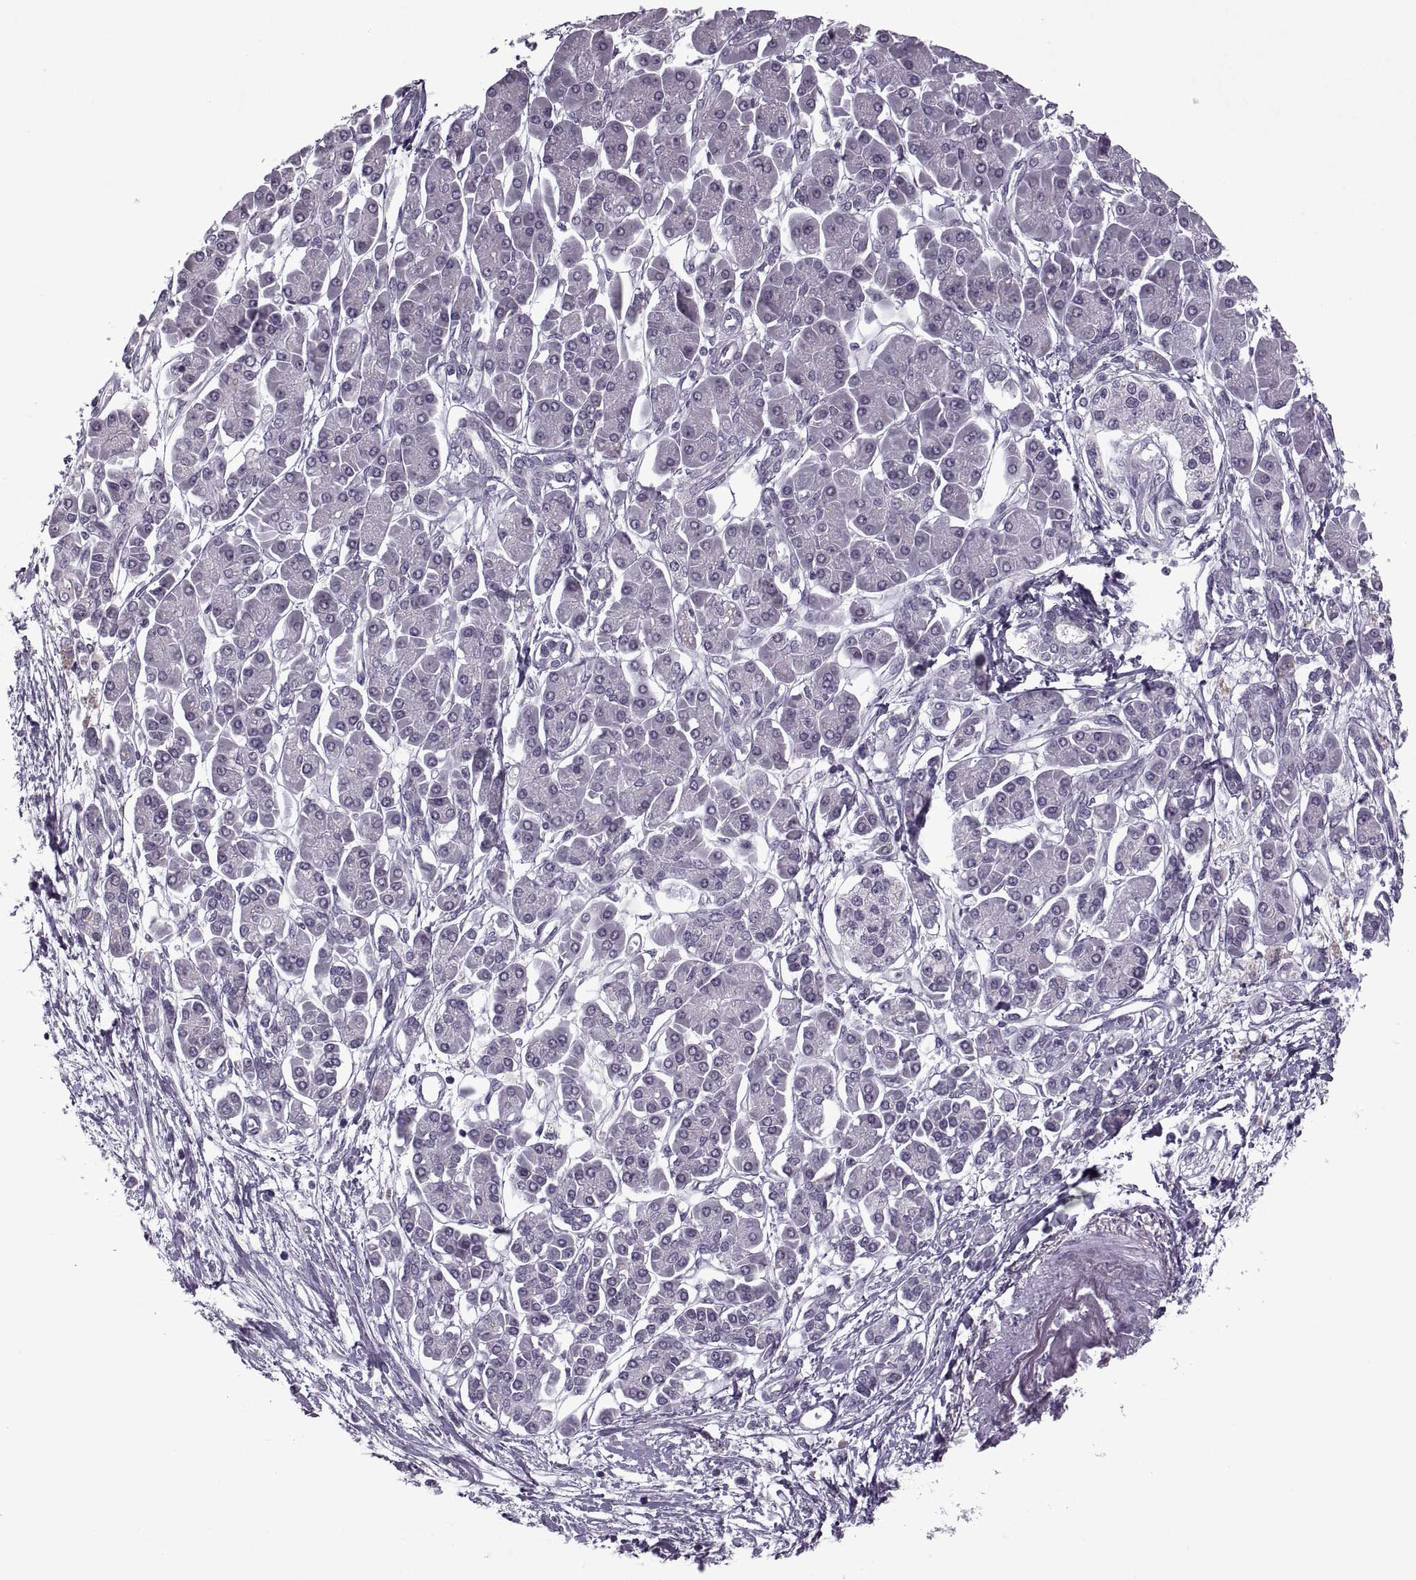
{"staining": {"intensity": "negative", "quantity": "none", "location": "none"}, "tissue": "pancreatic cancer", "cell_type": "Tumor cells", "image_type": "cancer", "snomed": [{"axis": "morphology", "description": "Adenocarcinoma, NOS"}, {"axis": "topography", "description": "Pancreas"}], "caption": "This is a micrograph of immunohistochemistry staining of pancreatic cancer (adenocarcinoma), which shows no positivity in tumor cells. The staining was performed using DAB to visualize the protein expression in brown, while the nuclei were stained in blue with hematoxylin (Magnification: 20x).", "gene": "MGAT4D", "patient": {"sex": "female", "age": 77}}